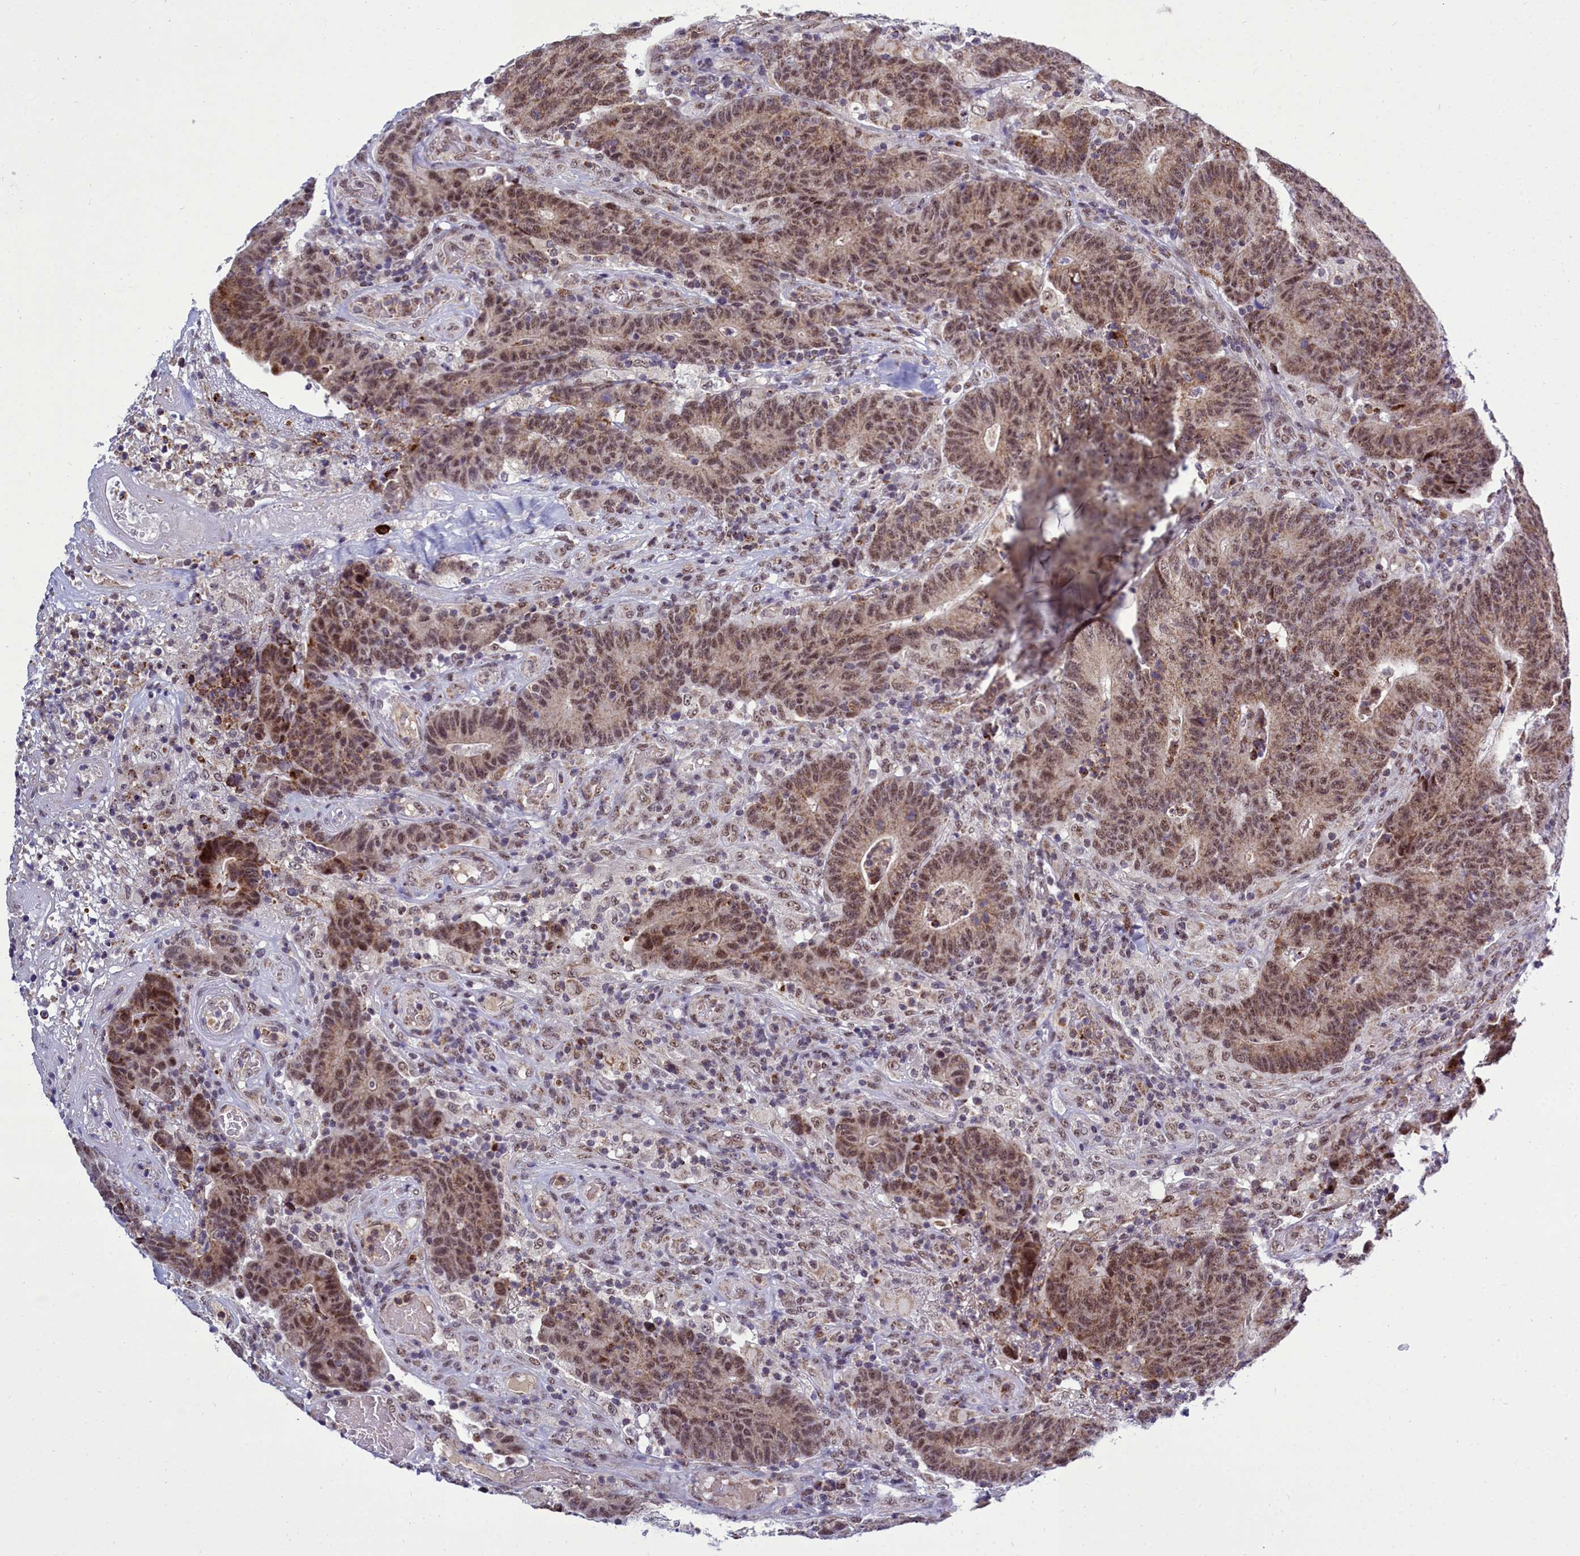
{"staining": {"intensity": "moderate", "quantity": ">75%", "location": "cytoplasmic/membranous,nuclear"}, "tissue": "colorectal cancer", "cell_type": "Tumor cells", "image_type": "cancer", "snomed": [{"axis": "morphology", "description": "Normal tissue, NOS"}, {"axis": "morphology", "description": "Adenocarcinoma, NOS"}, {"axis": "topography", "description": "Colon"}], "caption": "Tumor cells reveal medium levels of moderate cytoplasmic/membranous and nuclear staining in approximately >75% of cells in colorectal cancer.", "gene": "POM121L2", "patient": {"sex": "female", "age": 75}}